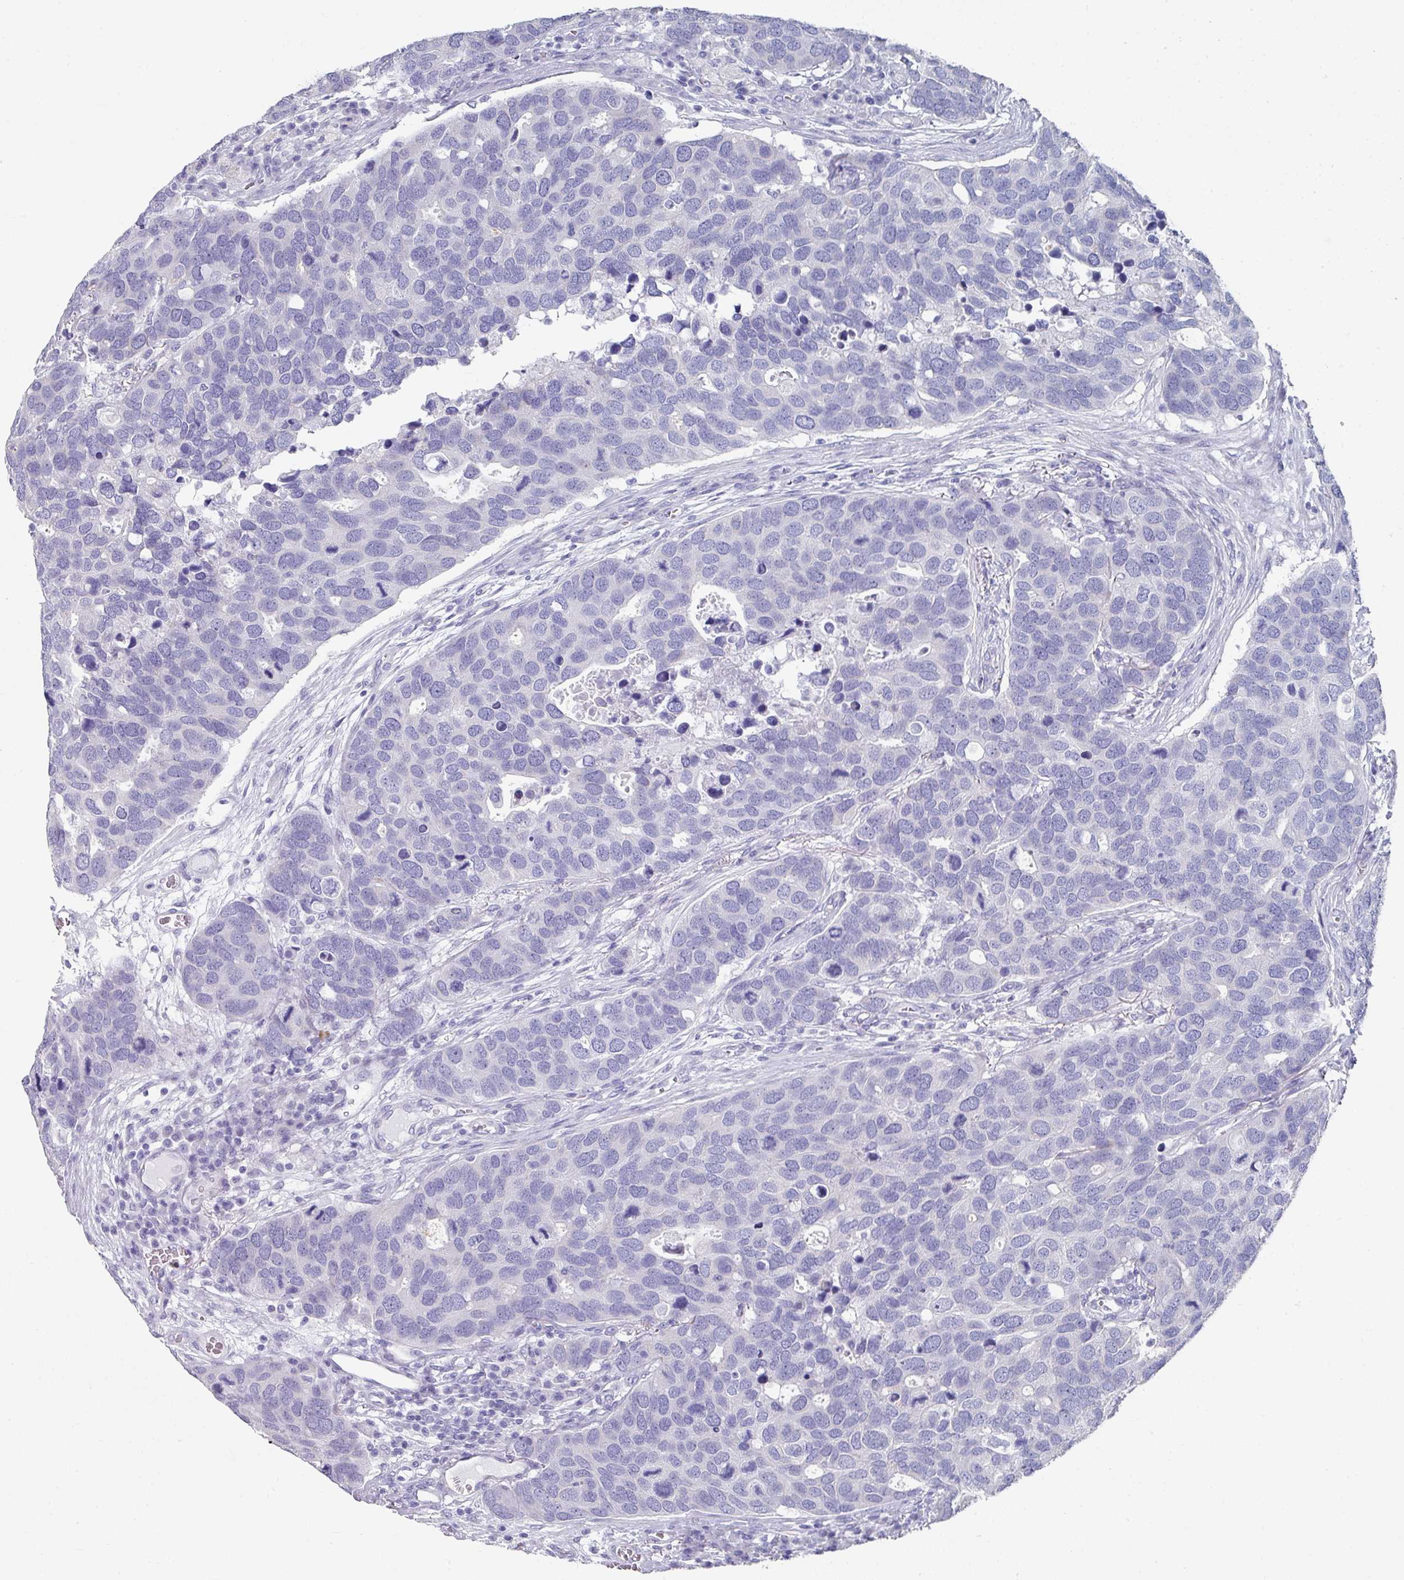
{"staining": {"intensity": "negative", "quantity": "none", "location": "none"}, "tissue": "breast cancer", "cell_type": "Tumor cells", "image_type": "cancer", "snomed": [{"axis": "morphology", "description": "Duct carcinoma"}, {"axis": "topography", "description": "Breast"}], "caption": "Immunohistochemical staining of human breast cancer (intraductal carcinoma) demonstrates no significant positivity in tumor cells. Brightfield microscopy of IHC stained with DAB (brown) and hematoxylin (blue), captured at high magnification.", "gene": "SETBP1", "patient": {"sex": "female", "age": 83}}